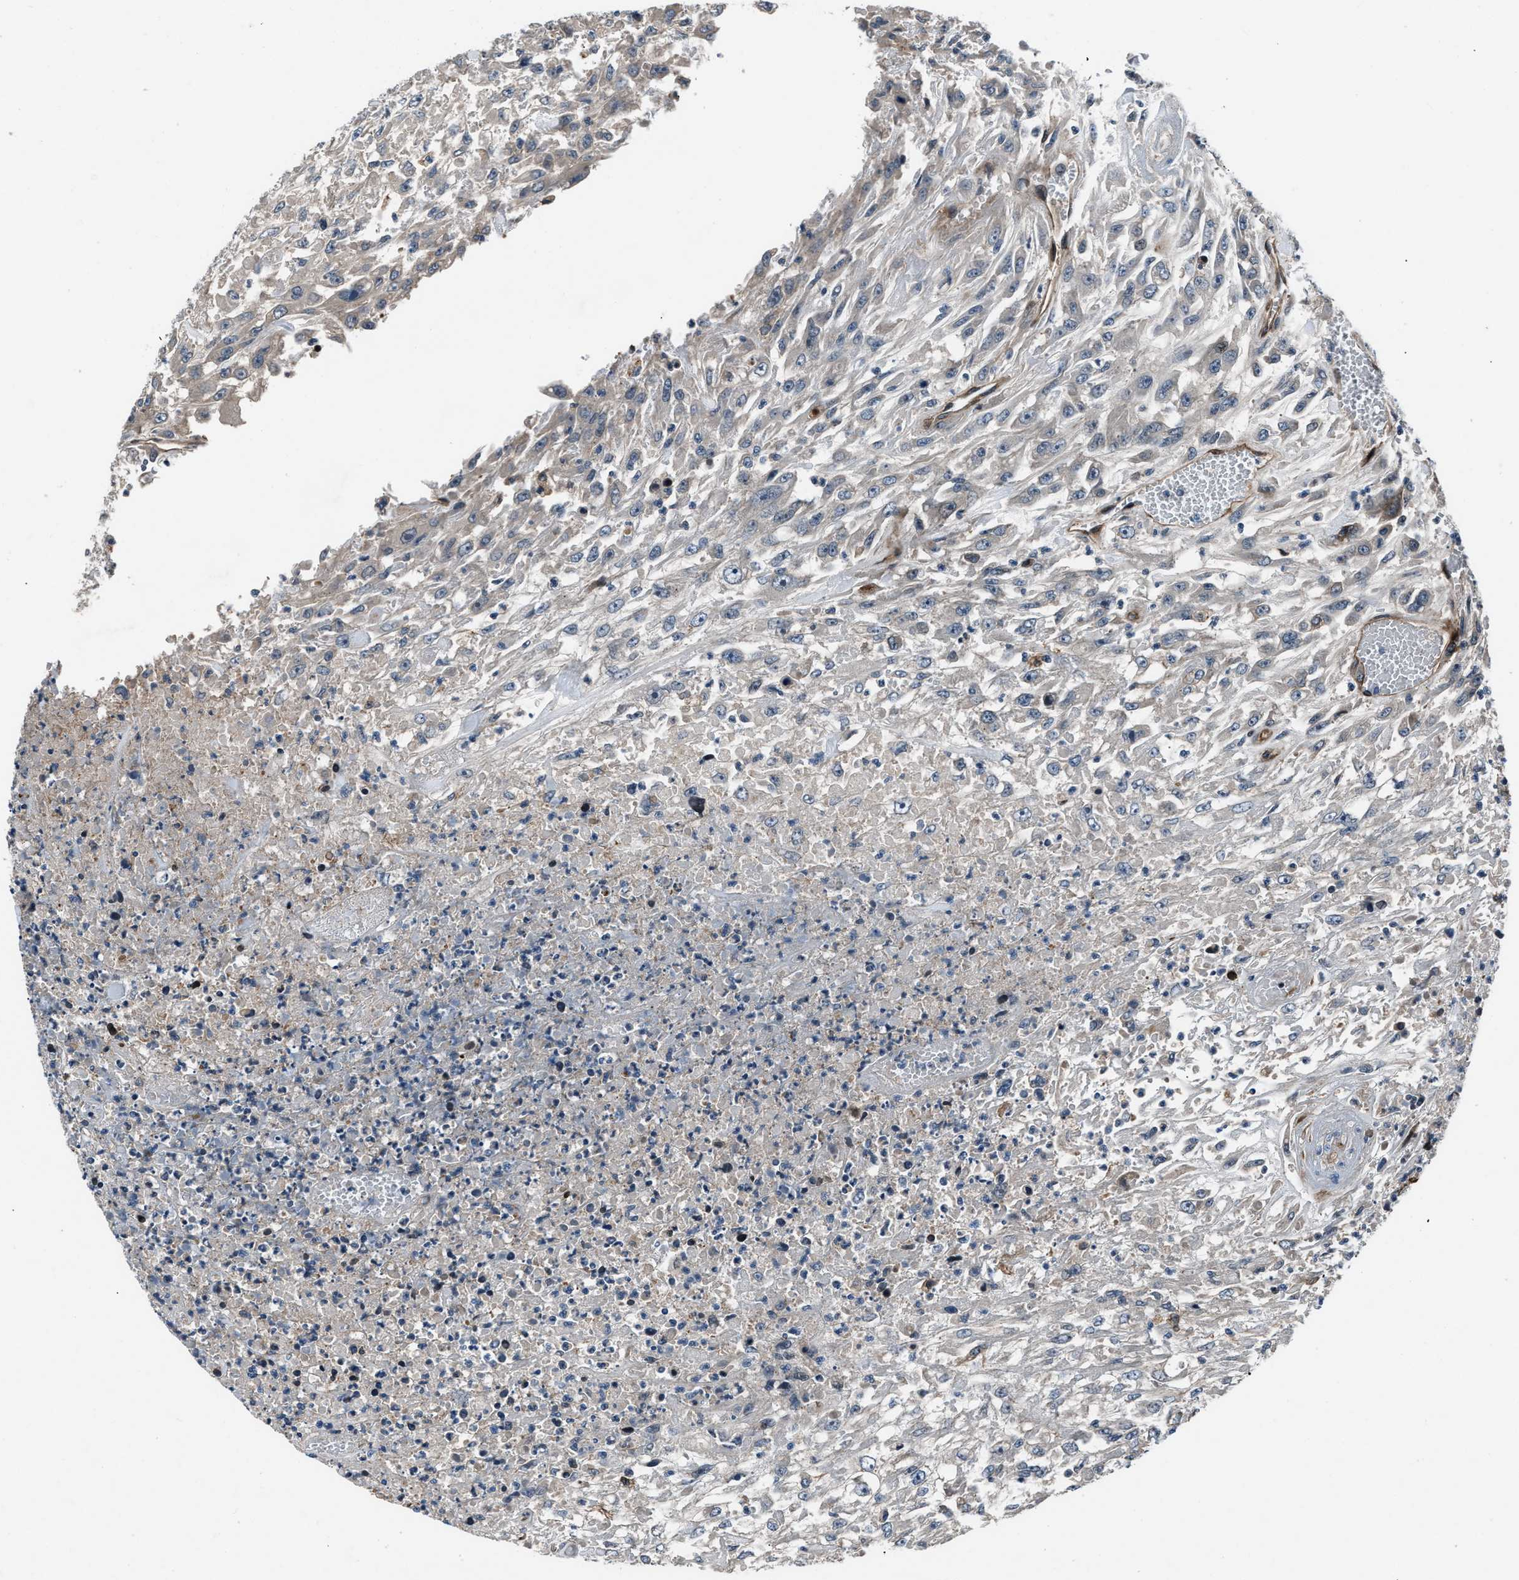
{"staining": {"intensity": "negative", "quantity": "none", "location": "none"}, "tissue": "urothelial cancer", "cell_type": "Tumor cells", "image_type": "cancer", "snomed": [{"axis": "morphology", "description": "Urothelial carcinoma, High grade"}, {"axis": "topography", "description": "Urinary bladder"}], "caption": "High-grade urothelial carcinoma was stained to show a protein in brown. There is no significant expression in tumor cells. (DAB immunohistochemistry visualized using brightfield microscopy, high magnification).", "gene": "DYNC2I1", "patient": {"sex": "male", "age": 46}}